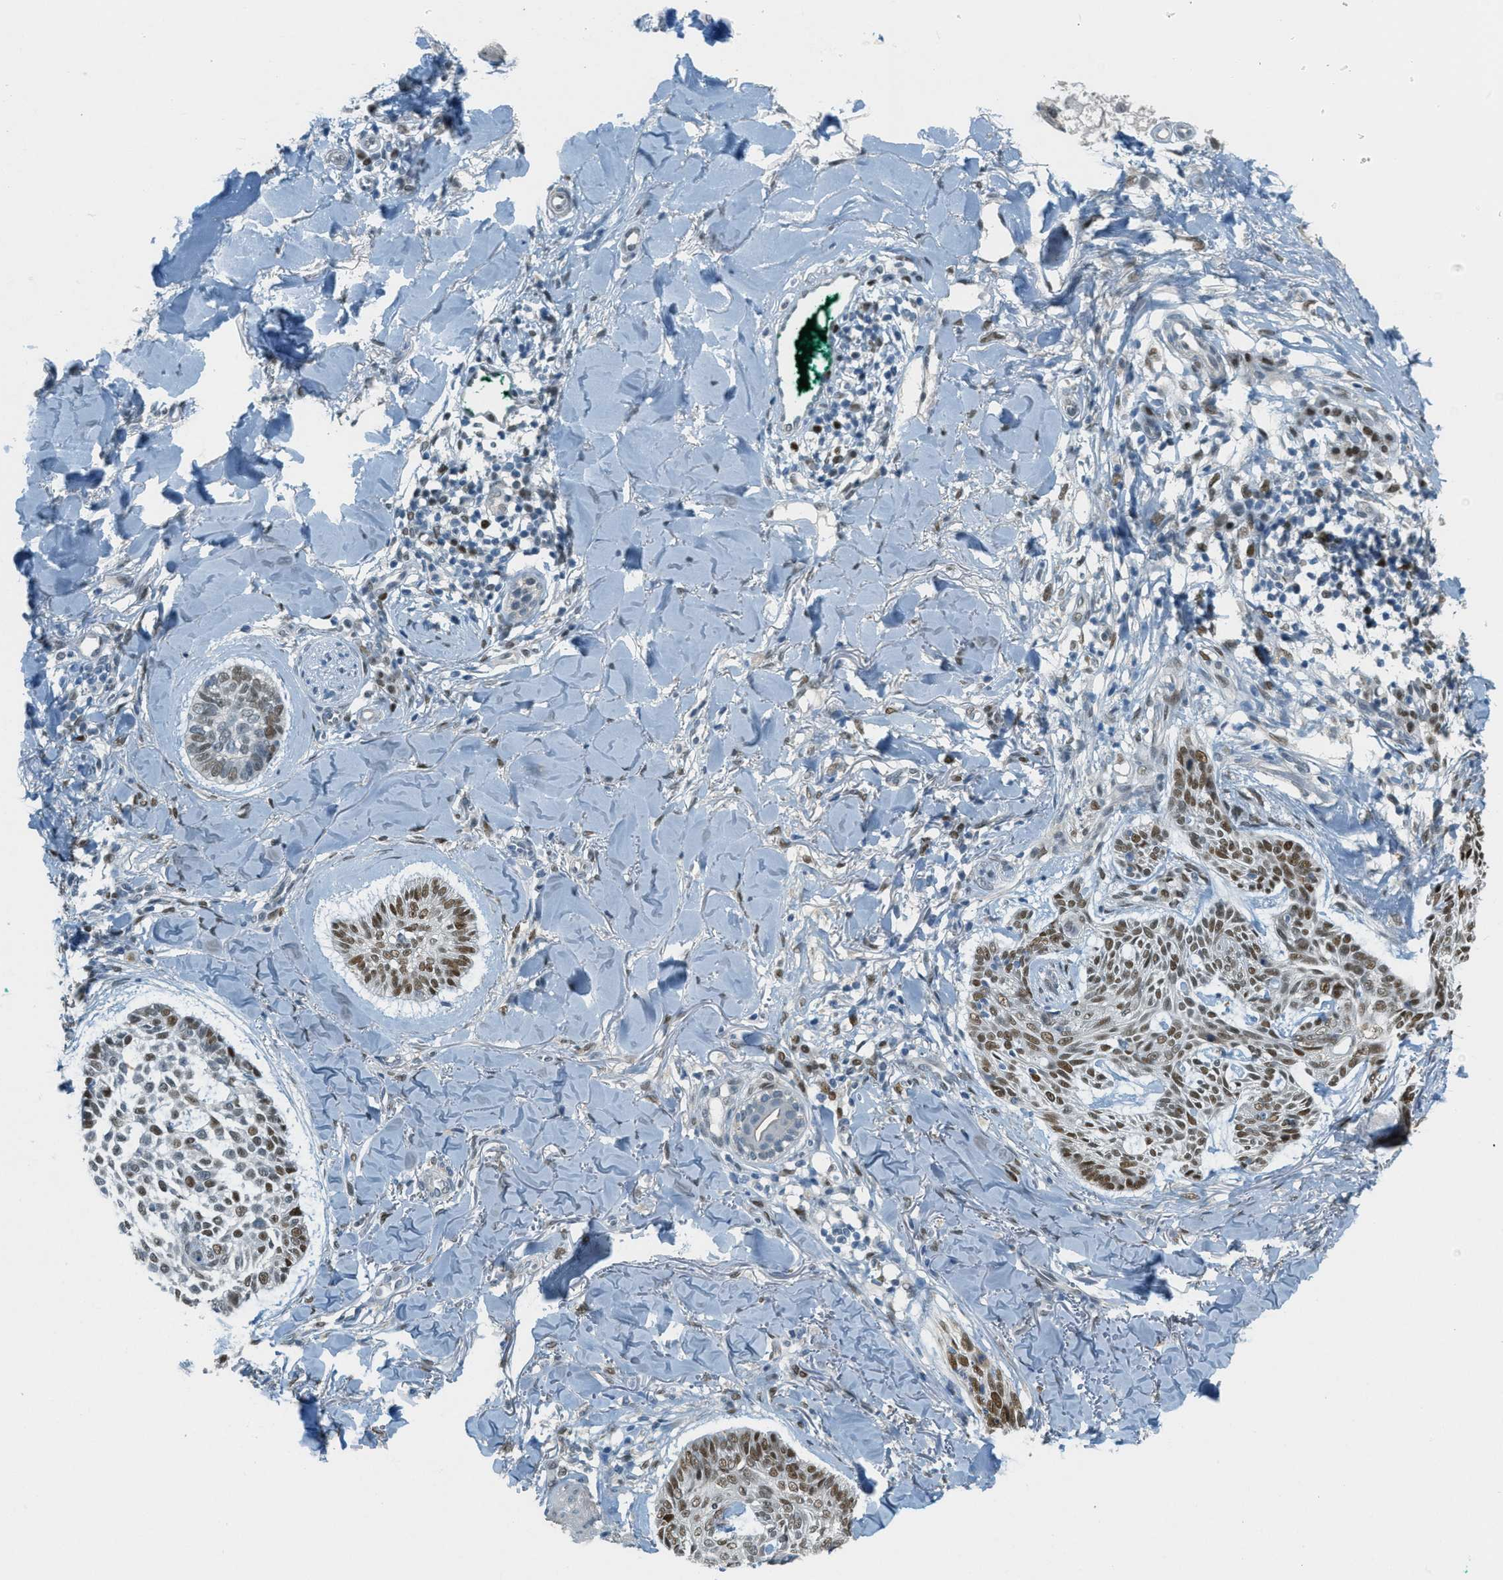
{"staining": {"intensity": "moderate", "quantity": ">75%", "location": "nuclear"}, "tissue": "skin cancer", "cell_type": "Tumor cells", "image_type": "cancer", "snomed": [{"axis": "morphology", "description": "Basal cell carcinoma"}, {"axis": "topography", "description": "Skin"}], "caption": "Skin cancer (basal cell carcinoma) was stained to show a protein in brown. There is medium levels of moderate nuclear positivity in approximately >75% of tumor cells. The staining is performed using DAB (3,3'-diaminobenzidine) brown chromogen to label protein expression. The nuclei are counter-stained blue using hematoxylin.", "gene": "TCF3", "patient": {"sex": "male", "age": 43}}